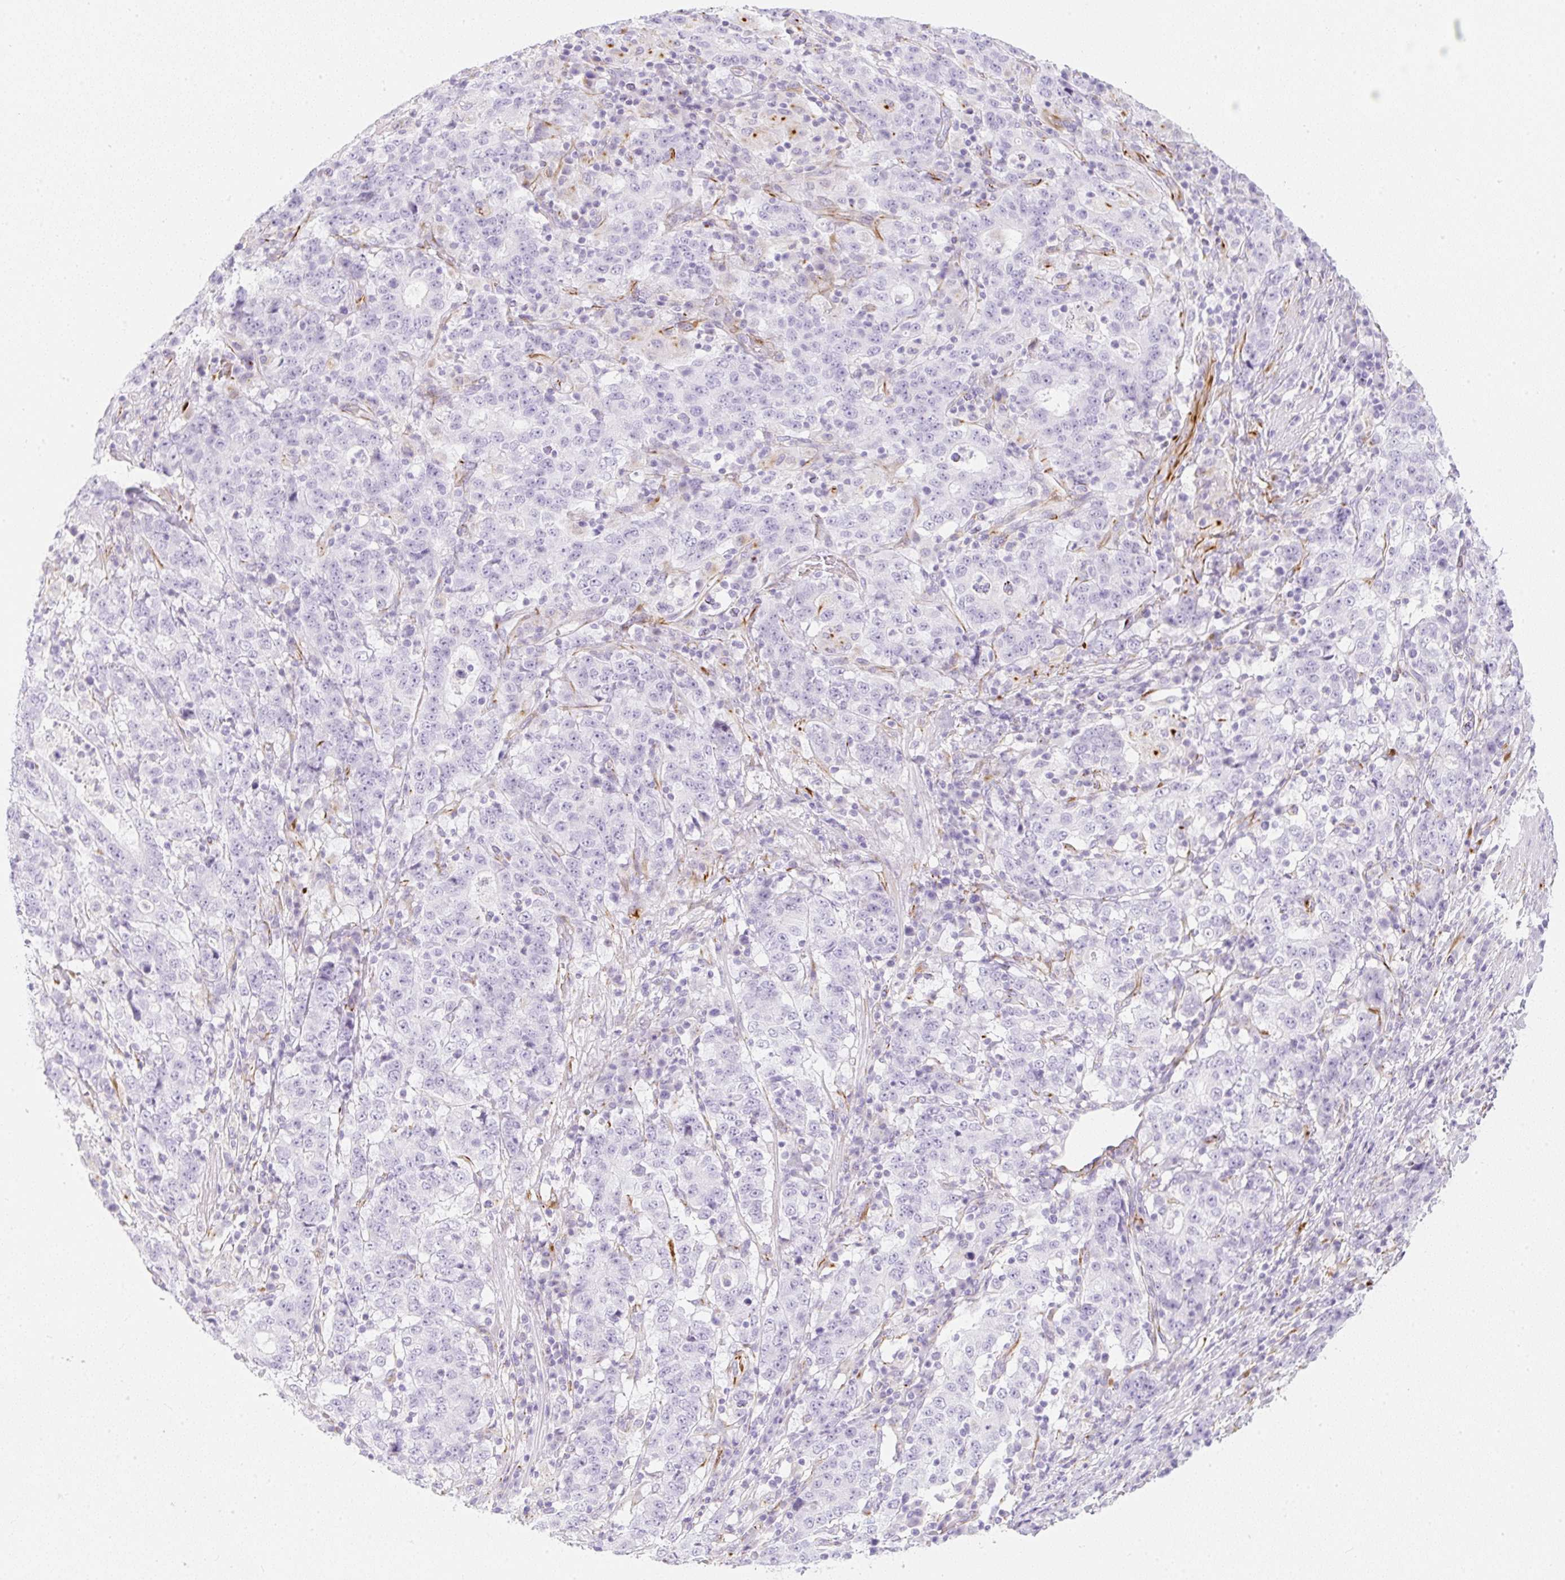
{"staining": {"intensity": "negative", "quantity": "none", "location": "none"}, "tissue": "stomach cancer", "cell_type": "Tumor cells", "image_type": "cancer", "snomed": [{"axis": "morphology", "description": "Adenocarcinoma, NOS"}, {"axis": "topography", "description": "Stomach"}], "caption": "Protein analysis of stomach adenocarcinoma demonstrates no significant staining in tumor cells.", "gene": "ZNF689", "patient": {"sex": "male", "age": 59}}